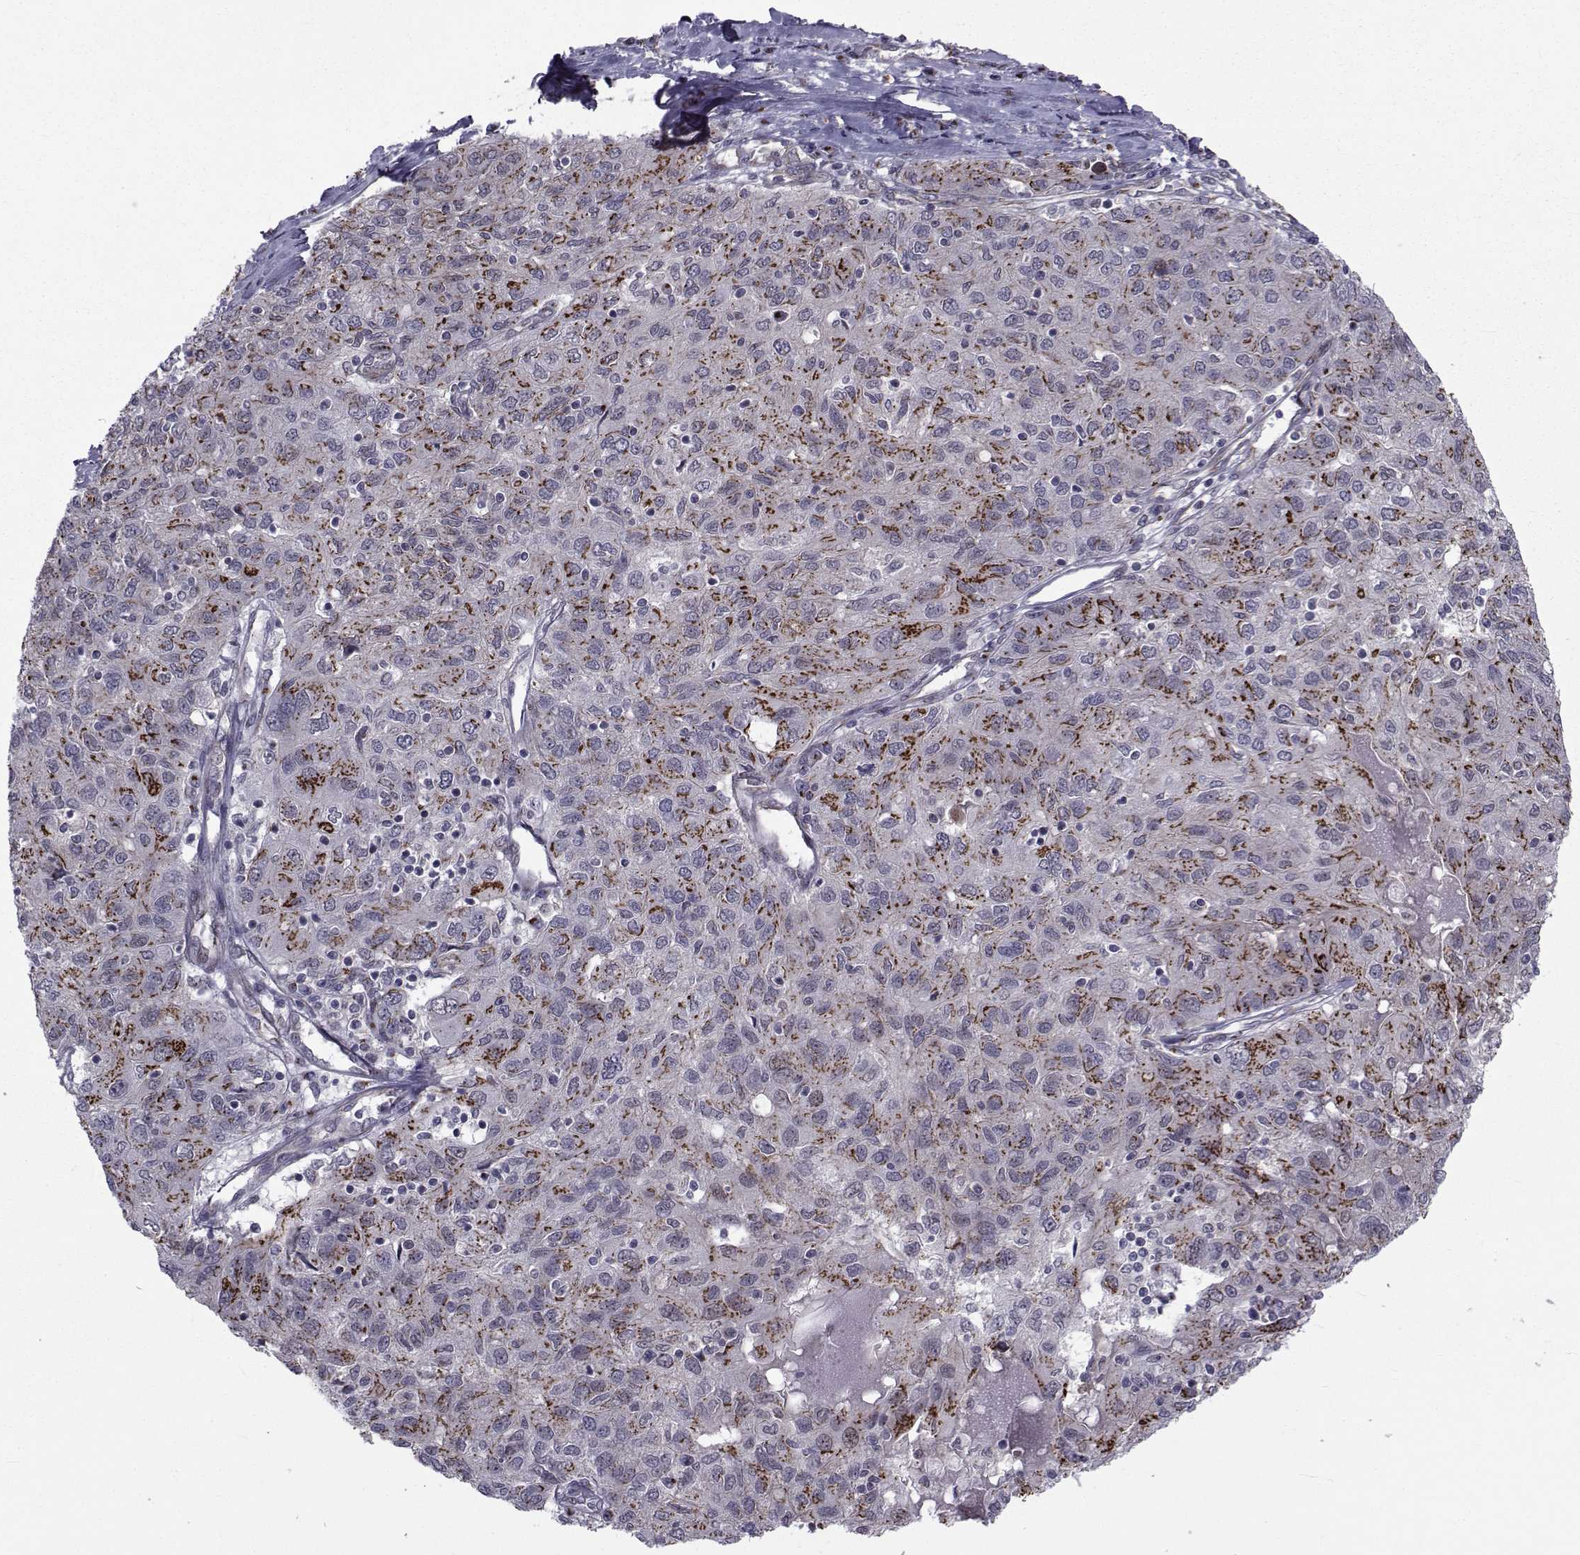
{"staining": {"intensity": "strong", "quantity": "25%-75%", "location": "cytoplasmic/membranous"}, "tissue": "ovarian cancer", "cell_type": "Tumor cells", "image_type": "cancer", "snomed": [{"axis": "morphology", "description": "Carcinoma, endometroid"}, {"axis": "topography", "description": "Ovary"}], "caption": "IHC staining of ovarian endometroid carcinoma, which demonstrates high levels of strong cytoplasmic/membranous staining in approximately 25%-75% of tumor cells indicating strong cytoplasmic/membranous protein positivity. The staining was performed using DAB (brown) for protein detection and nuclei were counterstained in hematoxylin (blue).", "gene": "ATP6V1C2", "patient": {"sex": "female", "age": 50}}